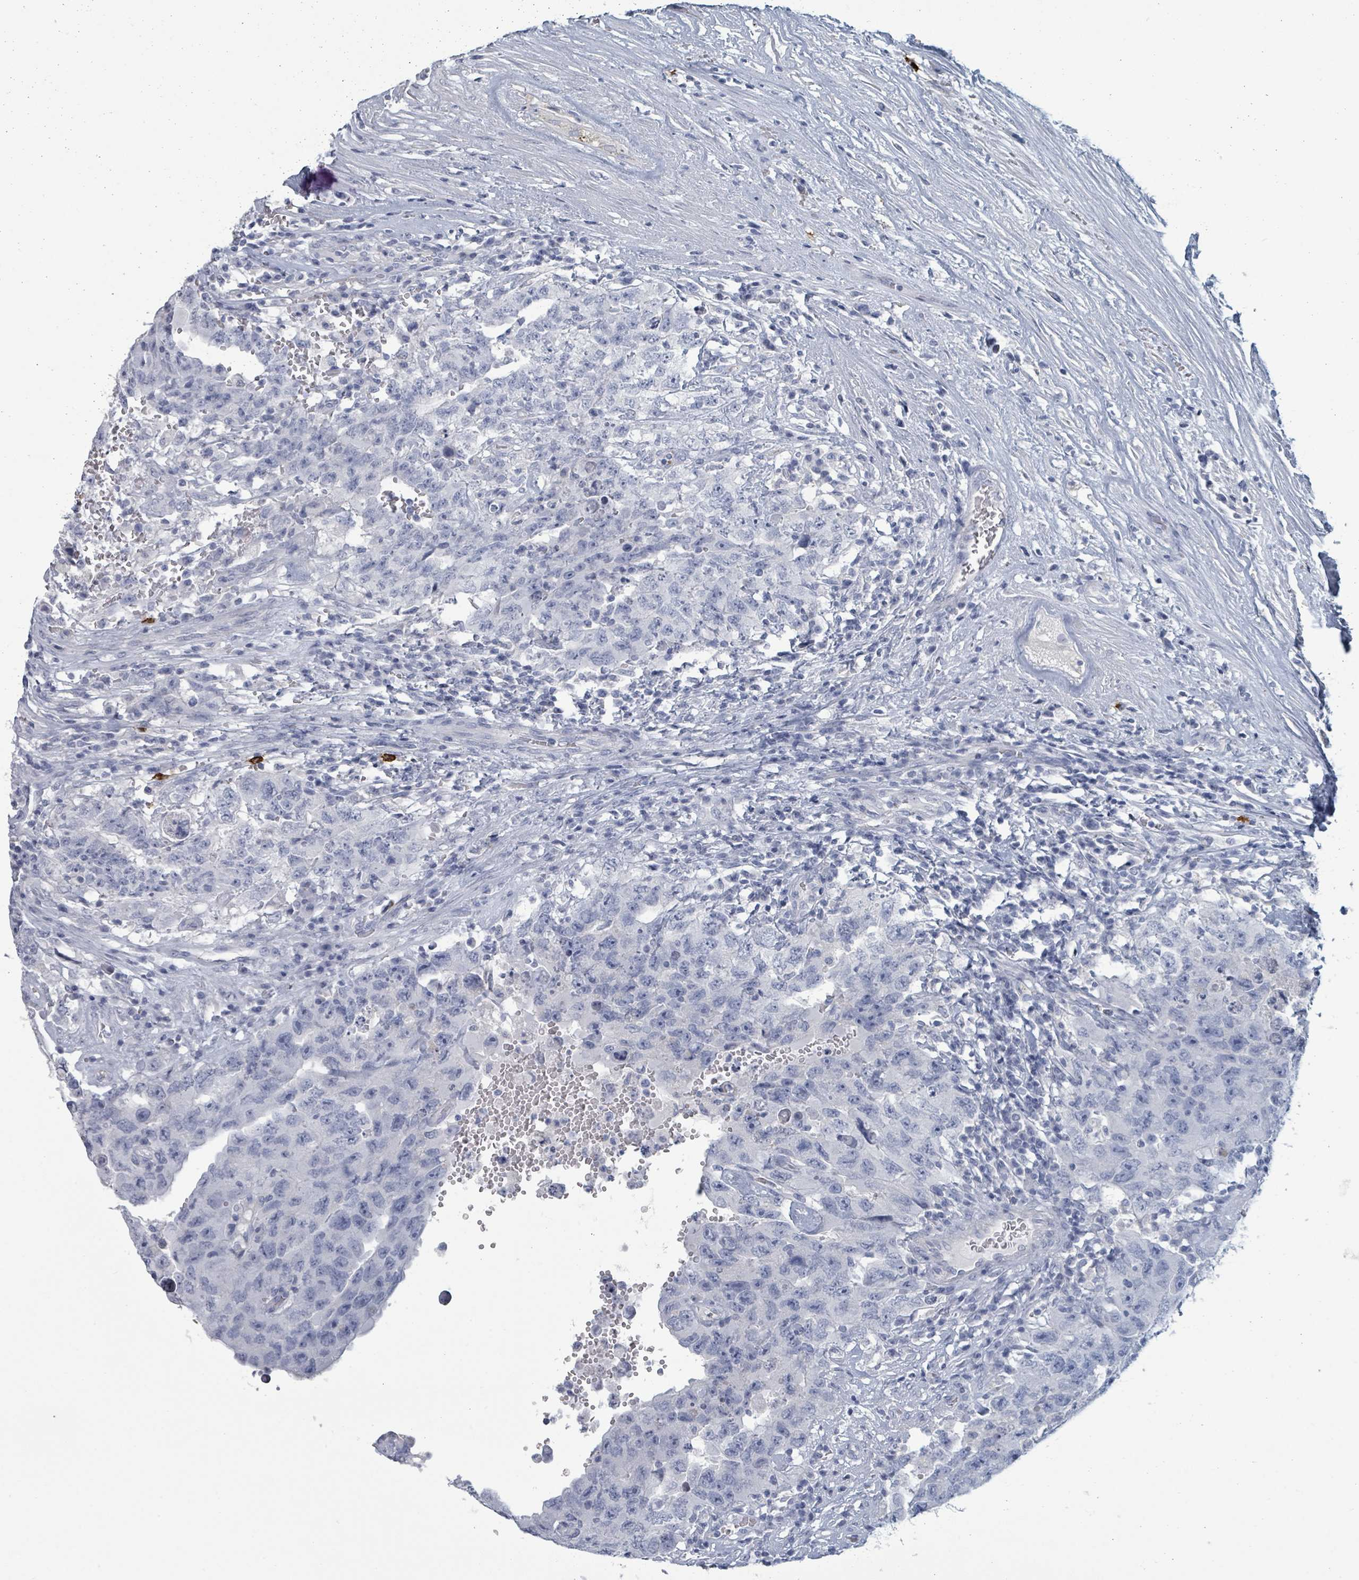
{"staining": {"intensity": "negative", "quantity": "none", "location": "none"}, "tissue": "testis cancer", "cell_type": "Tumor cells", "image_type": "cancer", "snomed": [{"axis": "morphology", "description": "Carcinoma, Embryonal, NOS"}, {"axis": "topography", "description": "Testis"}], "caption": "There is no significant expression in tumor cells of testis embryonal carcinoma.", "gene": "VPS13D", "patient": {"sex": "male", "age": 26}}